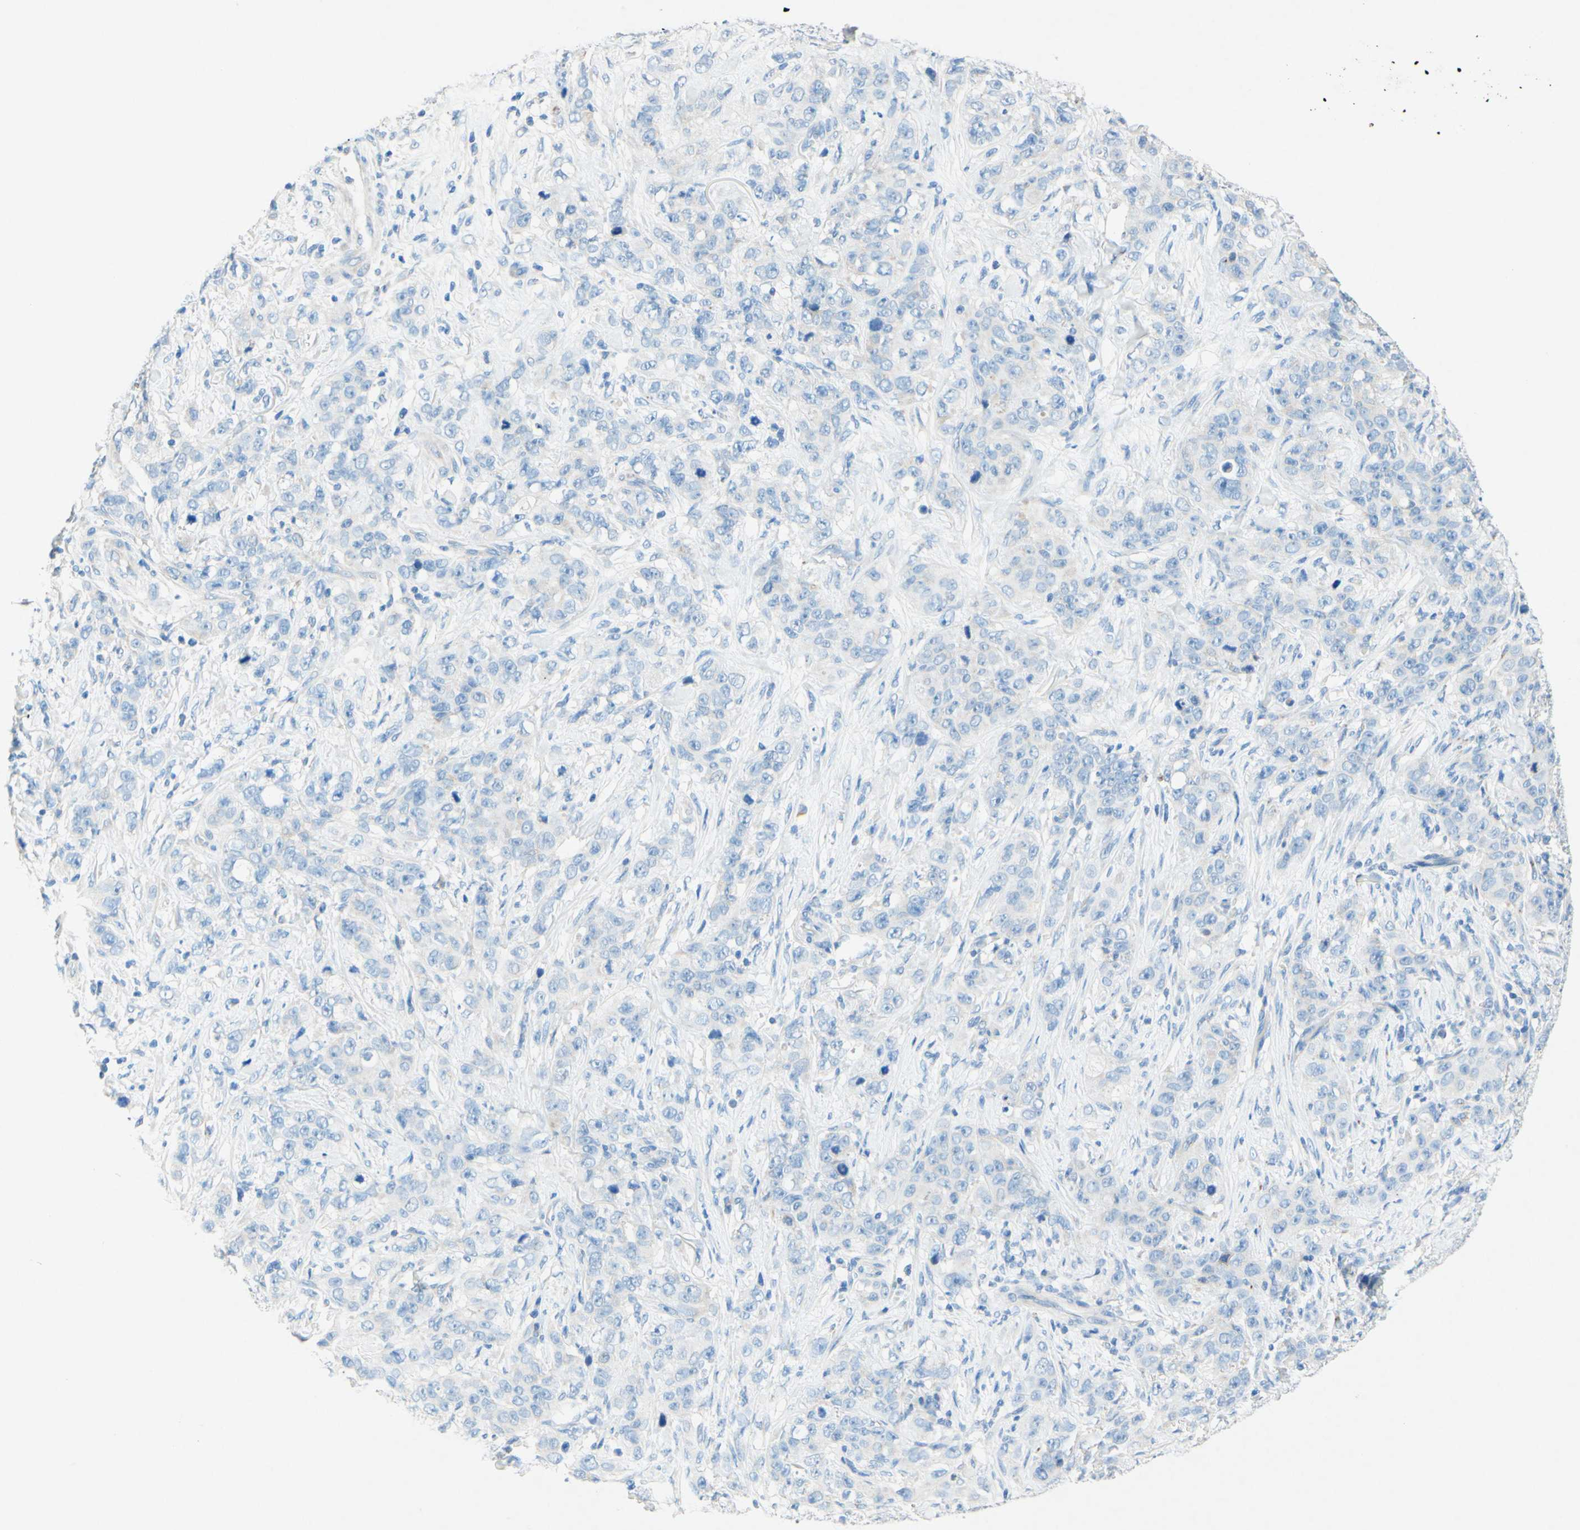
{"staining": {"intensity": "negative", "quantity": "none", "location": "none"}, "tissue": "stomach cancer", "cell_type": "Tumor cells", "image_type": "cancer", "snomed": [{"axis": "morphology", "description": "Adenocarcinoma, NOS"}, {"axis": "topography", "description": "Stomach"}], "caption": "High magnification brightfield microscopy of stomach cancer stained with DAB (brown) and counterstained with hematoxylin (blue): tumor cells show no significant positivity.", "gene": "SLC46A1", "patient": {"sex": "male", "age": 48}}